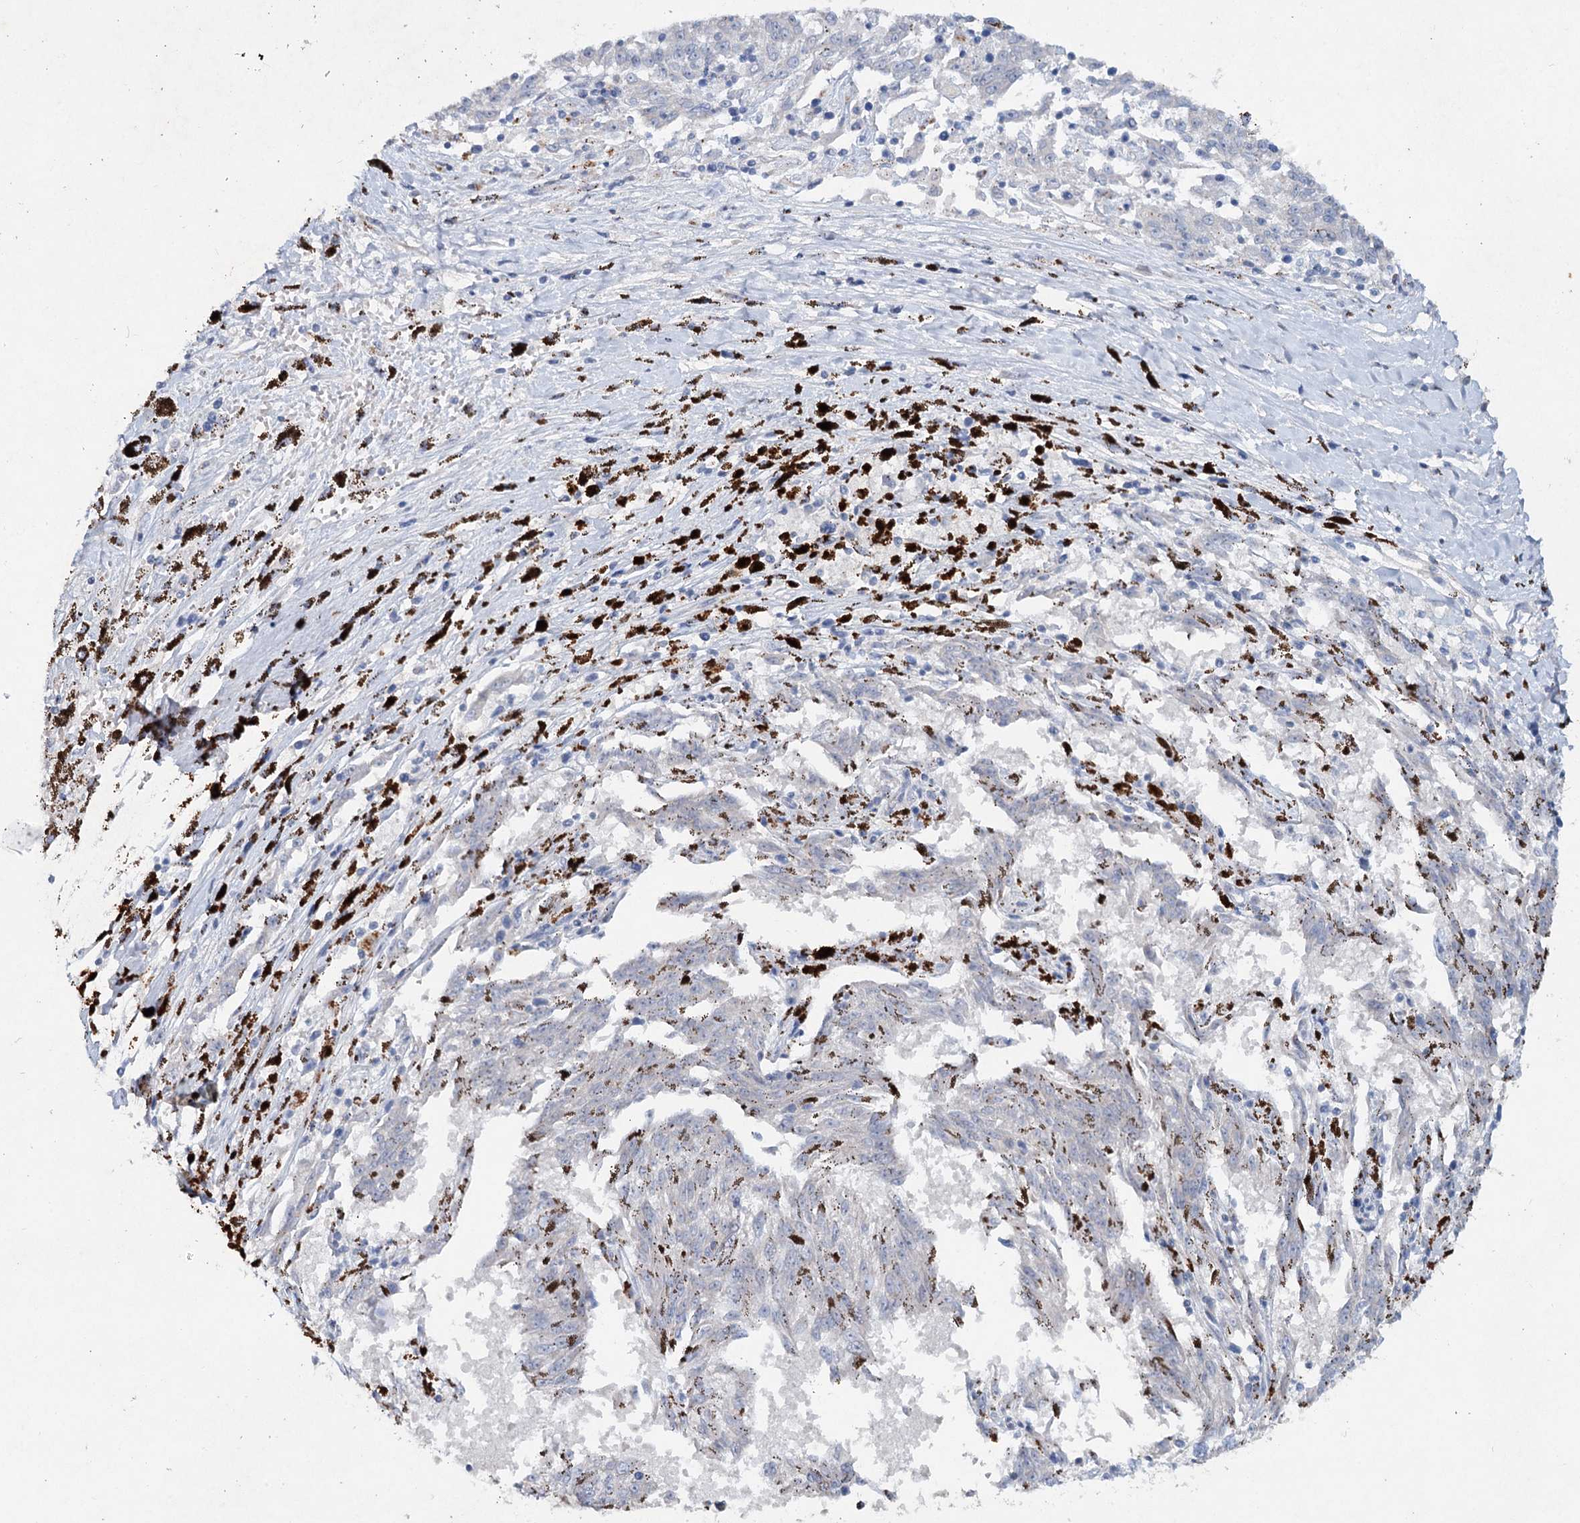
{"staining": {"intensity": "negative", "quantity": "none", "location": "none"}, "tissue": "melanoma", "cell_type": "Tumor cells", "image_type": "cancer", "snomed": [{"axis": "morphology", "description": "Malignant melanoma, NOS"}, {"axis": "topography", "description": "Skin"}], "caption": "This is a image of immunohistochemistry (IHC) staining of melanoma, which shows no expression in tumor cells. Brightfield microscopy of IHC stained with DAB (3,3'-diaminobenzidine) (brown) and hematoxylin (blue), captured at high magnification.", "gene": "RFX6", "patient": {"sex": "female", "age": 72}}